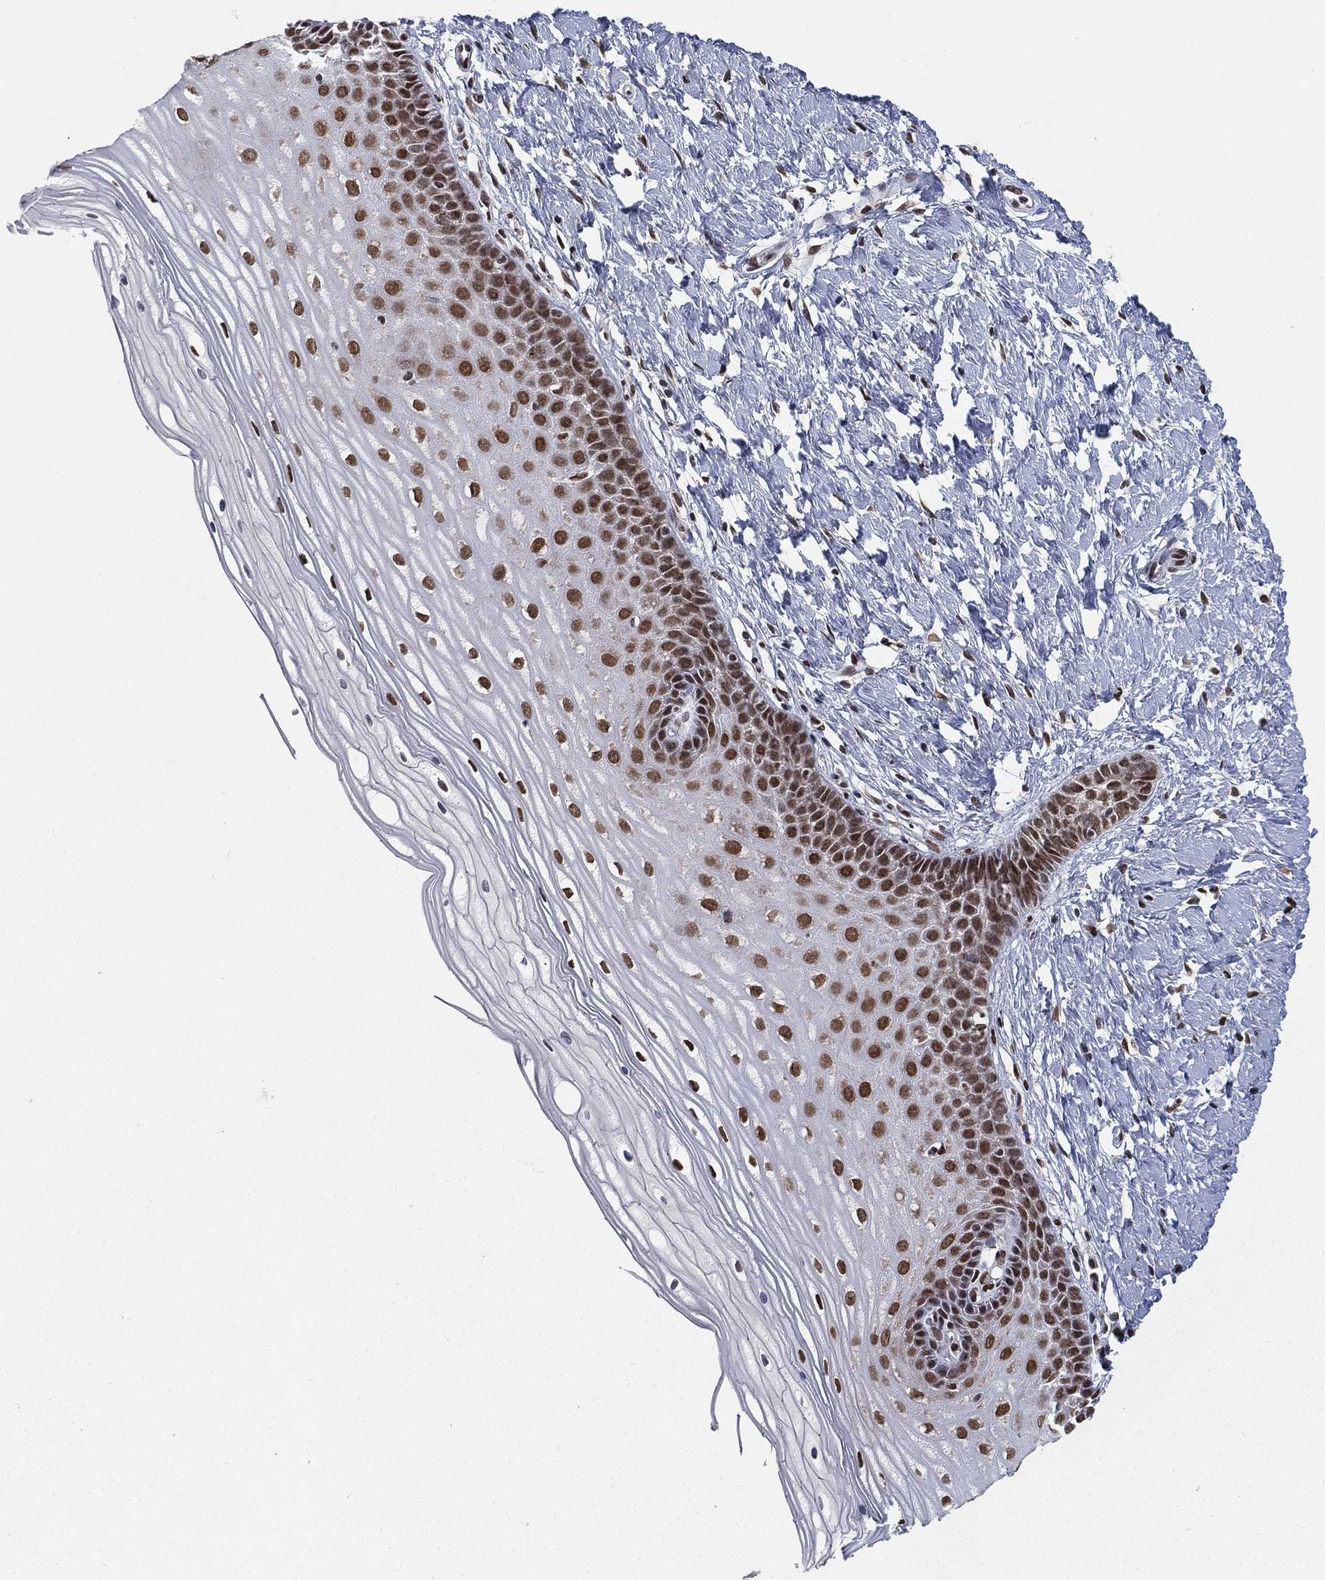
{"staining": {"intensity": "moderate", "quantity": ">75%", "location": "nuclear"}, "tissue": "cervix", "cell_type": "Glandular cells", "image_type": "normal", "snomed": [{"axis": "morphology", "description": "Normal tissue, NOS"}, {"axis": "topography", "description": "Cervix"}], "caption": "The histopathology image displays staining of unremarkable cervix, revealing moderate nuclear protein staining (brown color) within glandular cells.", "gene": "FUBP3", "patient": {"sex": "female", "age": 37}}